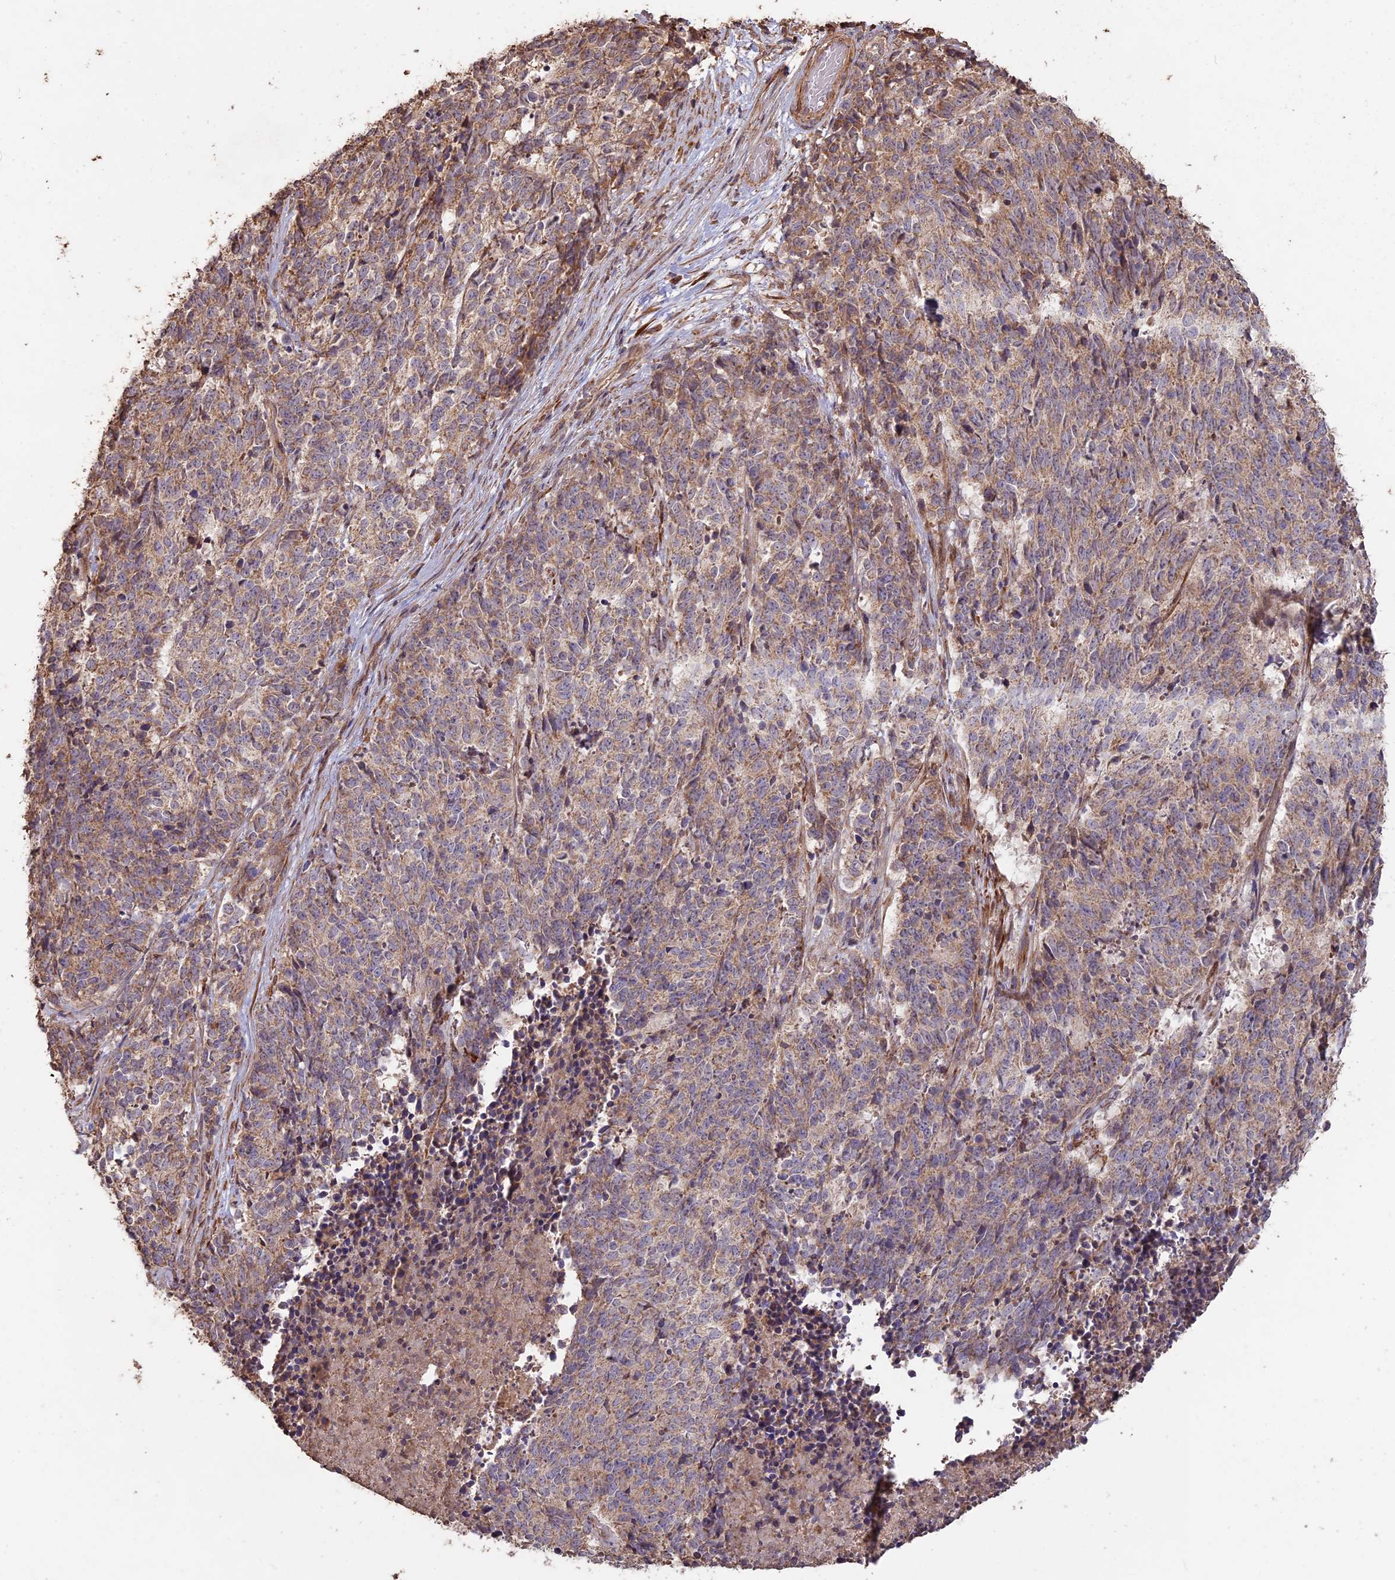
{"staining": {"intensity": "weak", "quantity": ">75%", "location": "cytoplasmic/membranous"}, "tissue": "cervical cancer", "cell_type": "Tumor cells", "image_type": "cancer", "snomed": [{"axis": "morphology", "description": "Squamous cell carcinoma, NOS"}, {"axis": "topography", "description": "Cervix"}], "caption": "Immunohistochemical staining of cervical squamous cell carcinoma displays low levels of weak cytoplasmic/membranous protein staining in approximately >75% of tumor cells. (DAB = brown stain, brightfield microscopy at high magnification).", "gene": "LAYN", "patient": {"sex": "female", "age": 29}}